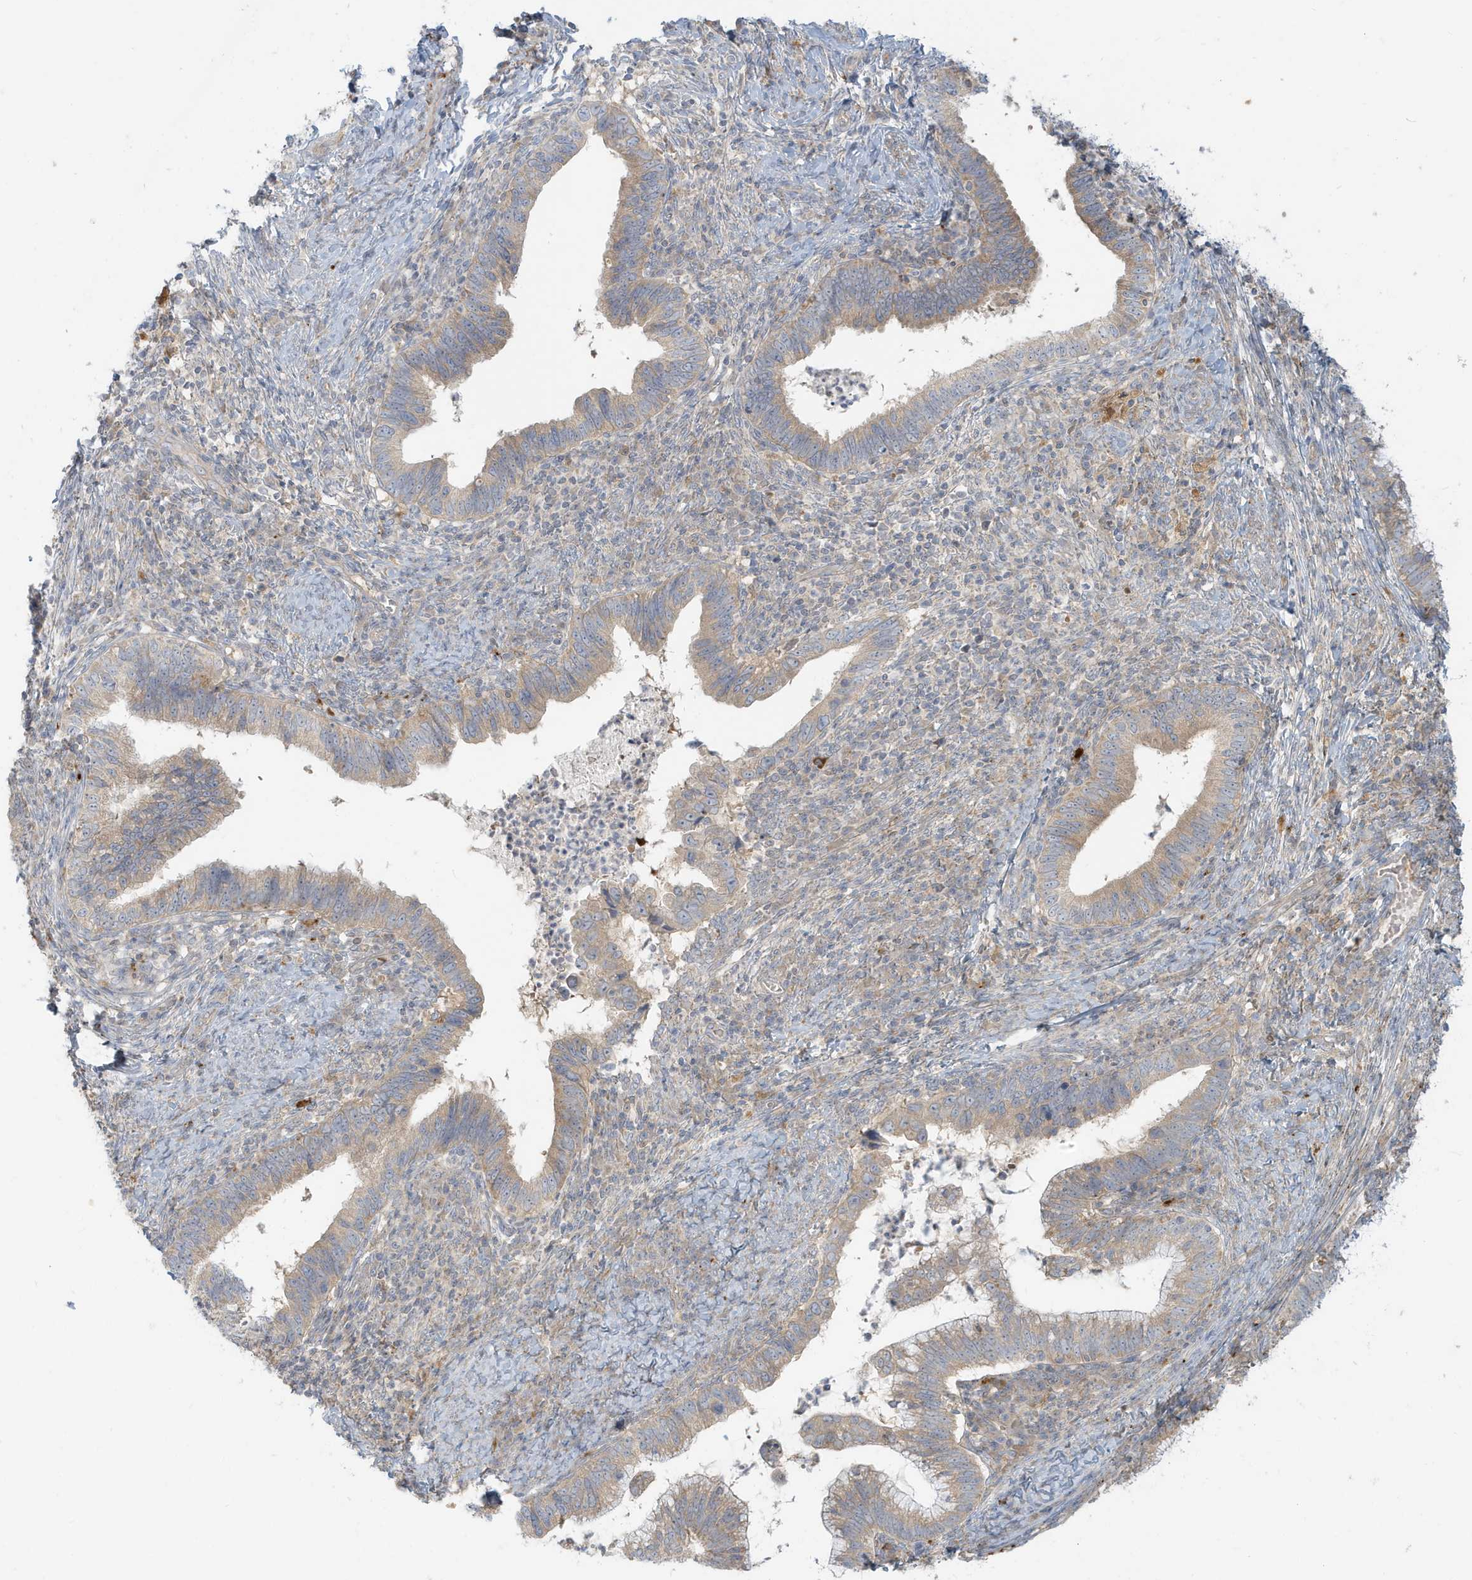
{"staining": {"intensity": "weak", "quantity": "25%-75%", "location": "cytoplasmic/membranous"}, "tissue": "cervical cancer", "cell_type": "Tumor cells", "image_type": "cancer", "snomed": [{"axis": "morphology", "description": "Adenocarcinoma, NOS"}, {"axis": "topography", "description": "Cervix"}], "caption": "Human adenocarcinoma (cervical) stained with a brown dye exhibits weak cytoplasmic/membranous positive expression in about 25%-75% of tumor cells.", "gene": "MCOLN1", "patient": {"sex": "female", "age": 36}}